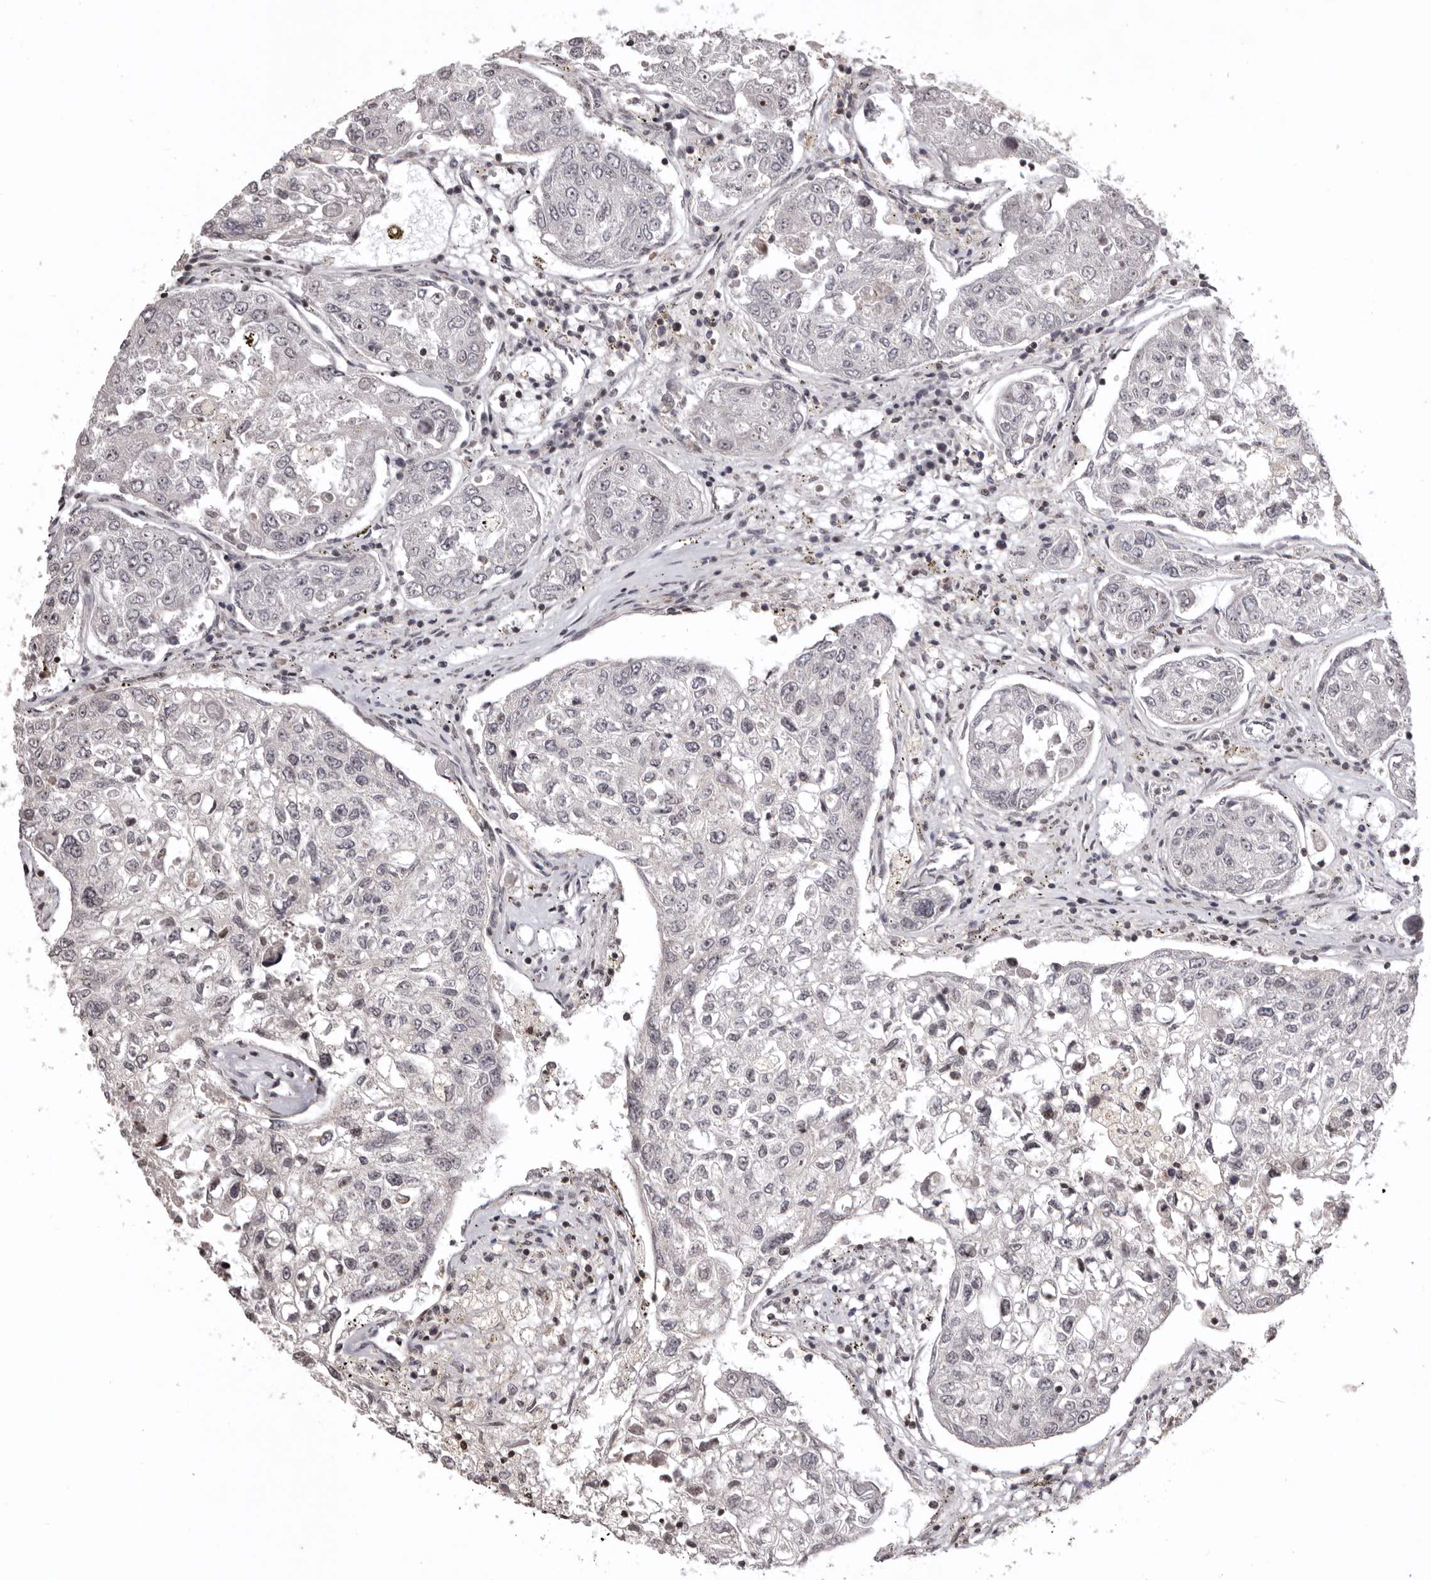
{"staining": {"intensity": "moderate", "quantity": "<25%", "location": "nuclear"}, "tissue": "urothelial cancer", "cell_type": "Tumor cells", "image_type": "cancer", "snomed": [{"axis": "morphology", "description": "Urothelial carcinoma, High grade"}, {"axis": "topography", "description": "Lymph node"}, {"axis": "topography", "description": "Urinary bladder"}], "caption": "Protein expression by immunohistochemistry (IHC) exhibits moderate nuclear staining in about <25% of tumor cells in urothelial cancer.", "gene": "AZIN1", "patient": {"sex": "male", "age": 51}}